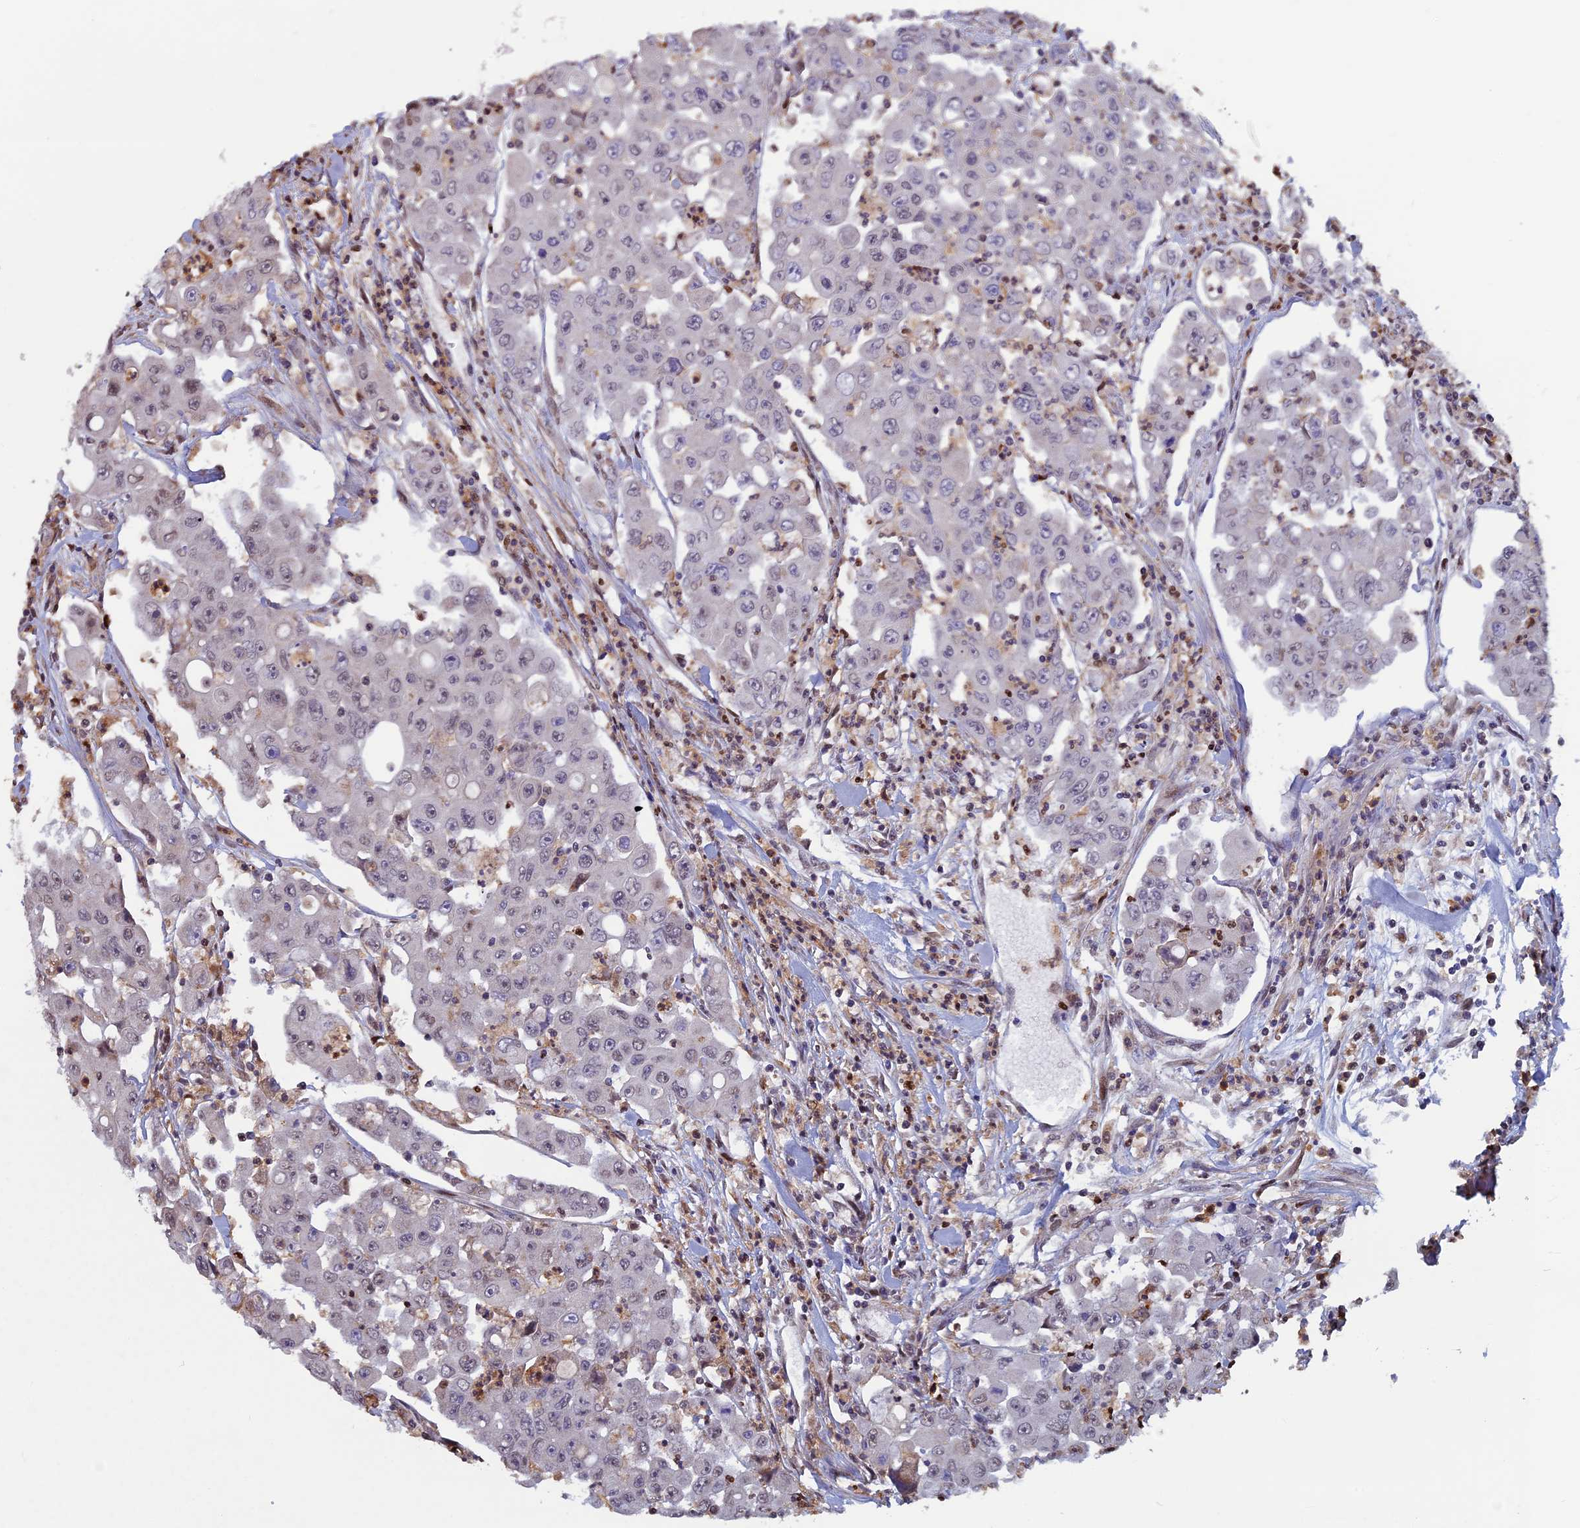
{"staining": {"intensity": "negative", "quantity": "none", "location": "none"}, "tissue": "colorectal cancer", "cell_type": "Tumor cells", "image_type": "cancer", "snomed": [{"axis": "morphology", "description": "Adenocarcinoma, NOS"}, {"axis": "topography", "description": "Colon"}], "caption": "Colorectal adenocarcinoma was stained to show a protein in brown. There is no significant expression in tumor cells.", "gene": "ACSS1", "patient": {"sex": "male", "age": 51}}